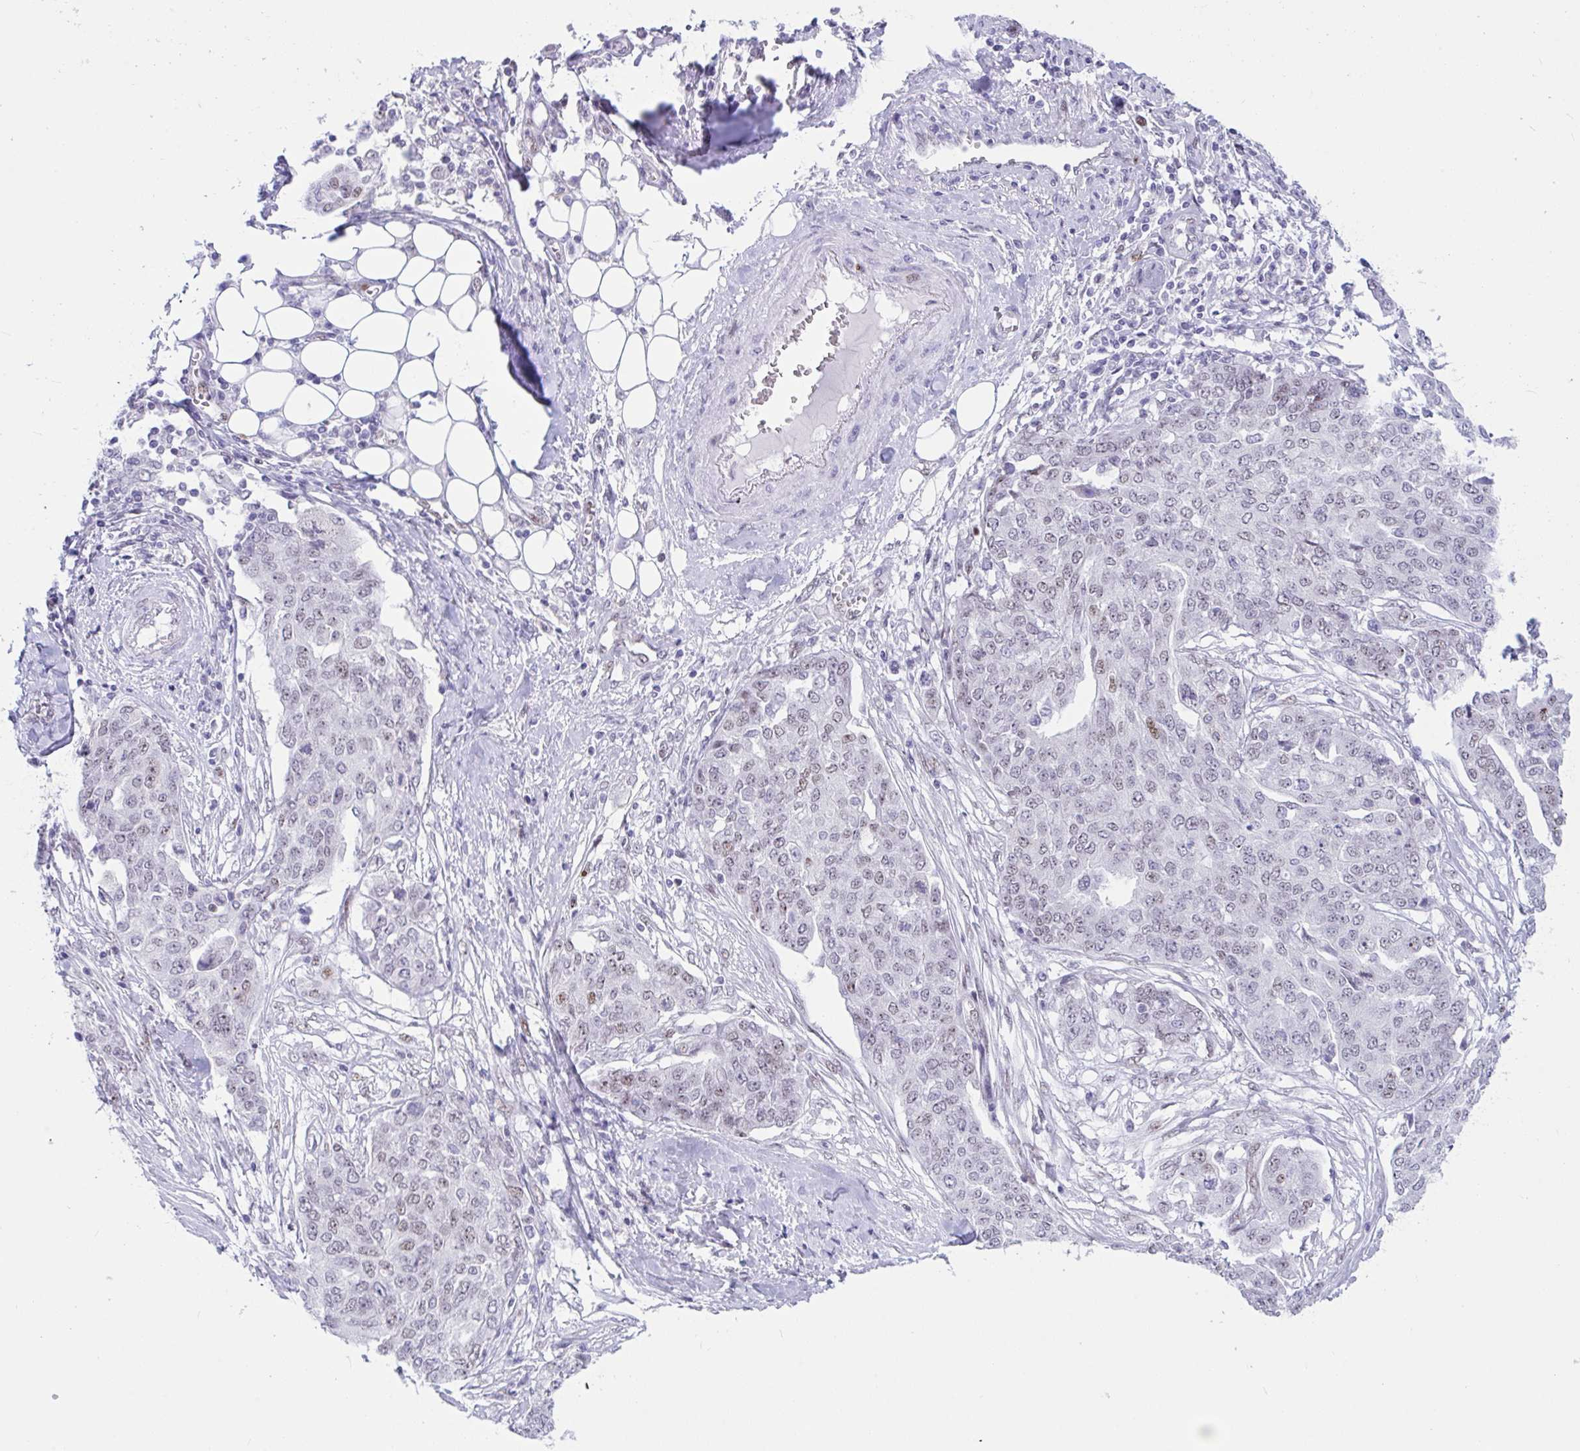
{"staining": {"intensity": "weak", "quantity": "<25%", "location": "nuclear"}, "tissue": "ovarian cancer", "cell_type": "Tumor cells", "image_type": "cancer", "snomed": [{"axis": "morphology", "description": "Cystadenocarcinoma, serous, NOS"}, {"axis": "topography", "description": "Soft tissue"}, {"axis": "topography", "description": "Ovary"}], "caption": "Protein analysis of ovarian cancer (serous cystadenocarcinoma) shows no significant positivity in tumor cells. (Brightfield microscopy of DAB (3,3'-diaminobenzidine) IHC at high magnification).", "gene": "IKZF2", "patient": {"sex": "female", "age": 57}}